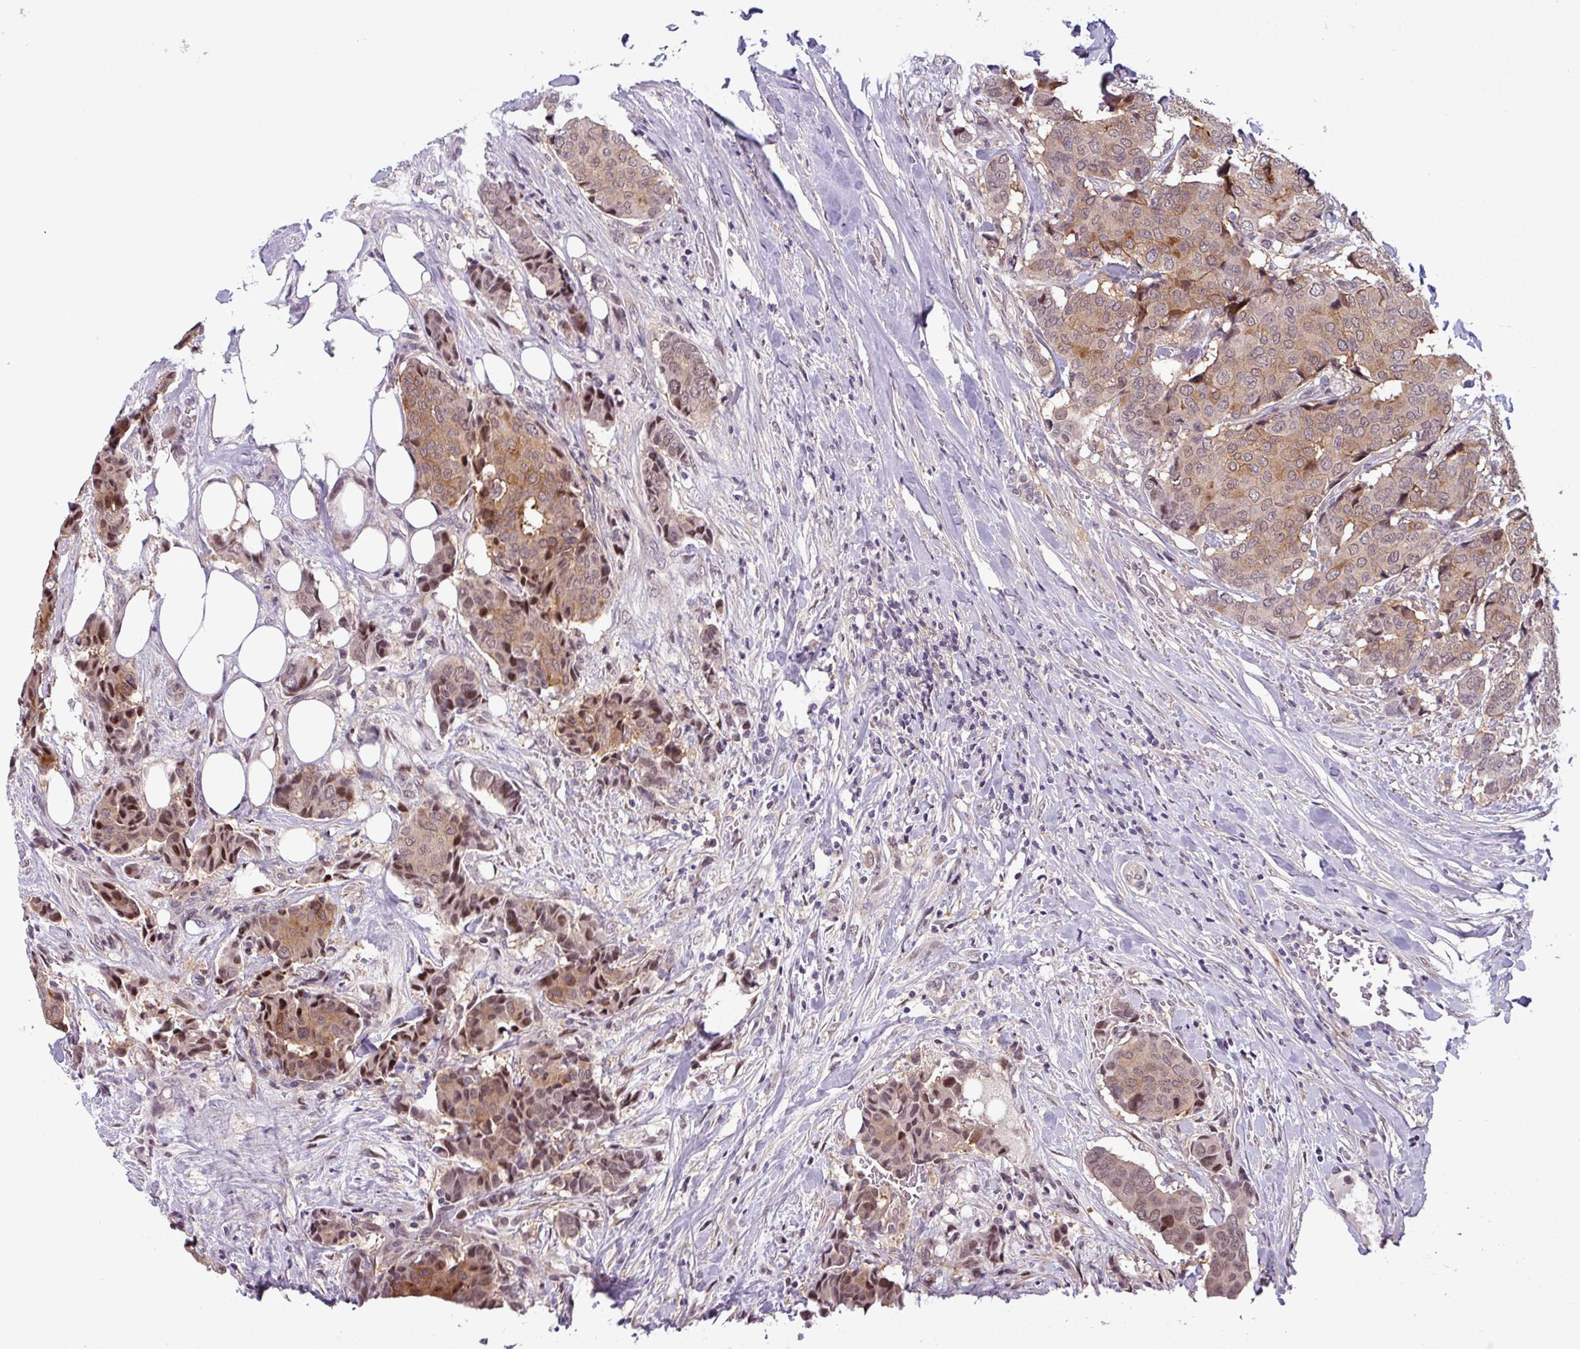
{"staining": {"intensity": "moderate", "quantity": "25%-75%", "location": "cytoplasmic/membranous,nuclear"}, "tissue": "breast cancer", "cell_type": "Tumor cells", "image_type": "cancer", "snomed": [{"axis": "morphology", "description": "Duct carcinoma"}, {"axis": "topography", "description": "Breast"}], "caption": "IHC of human invasive ductal carcinoma (breast) displays medium levels of moderate cytoplasmic/membranous and nuclear positivity in about 25%-75% of tumor cells.", "gene": "NPFFR1", "patient": {"sex": "female", "age": 75}}